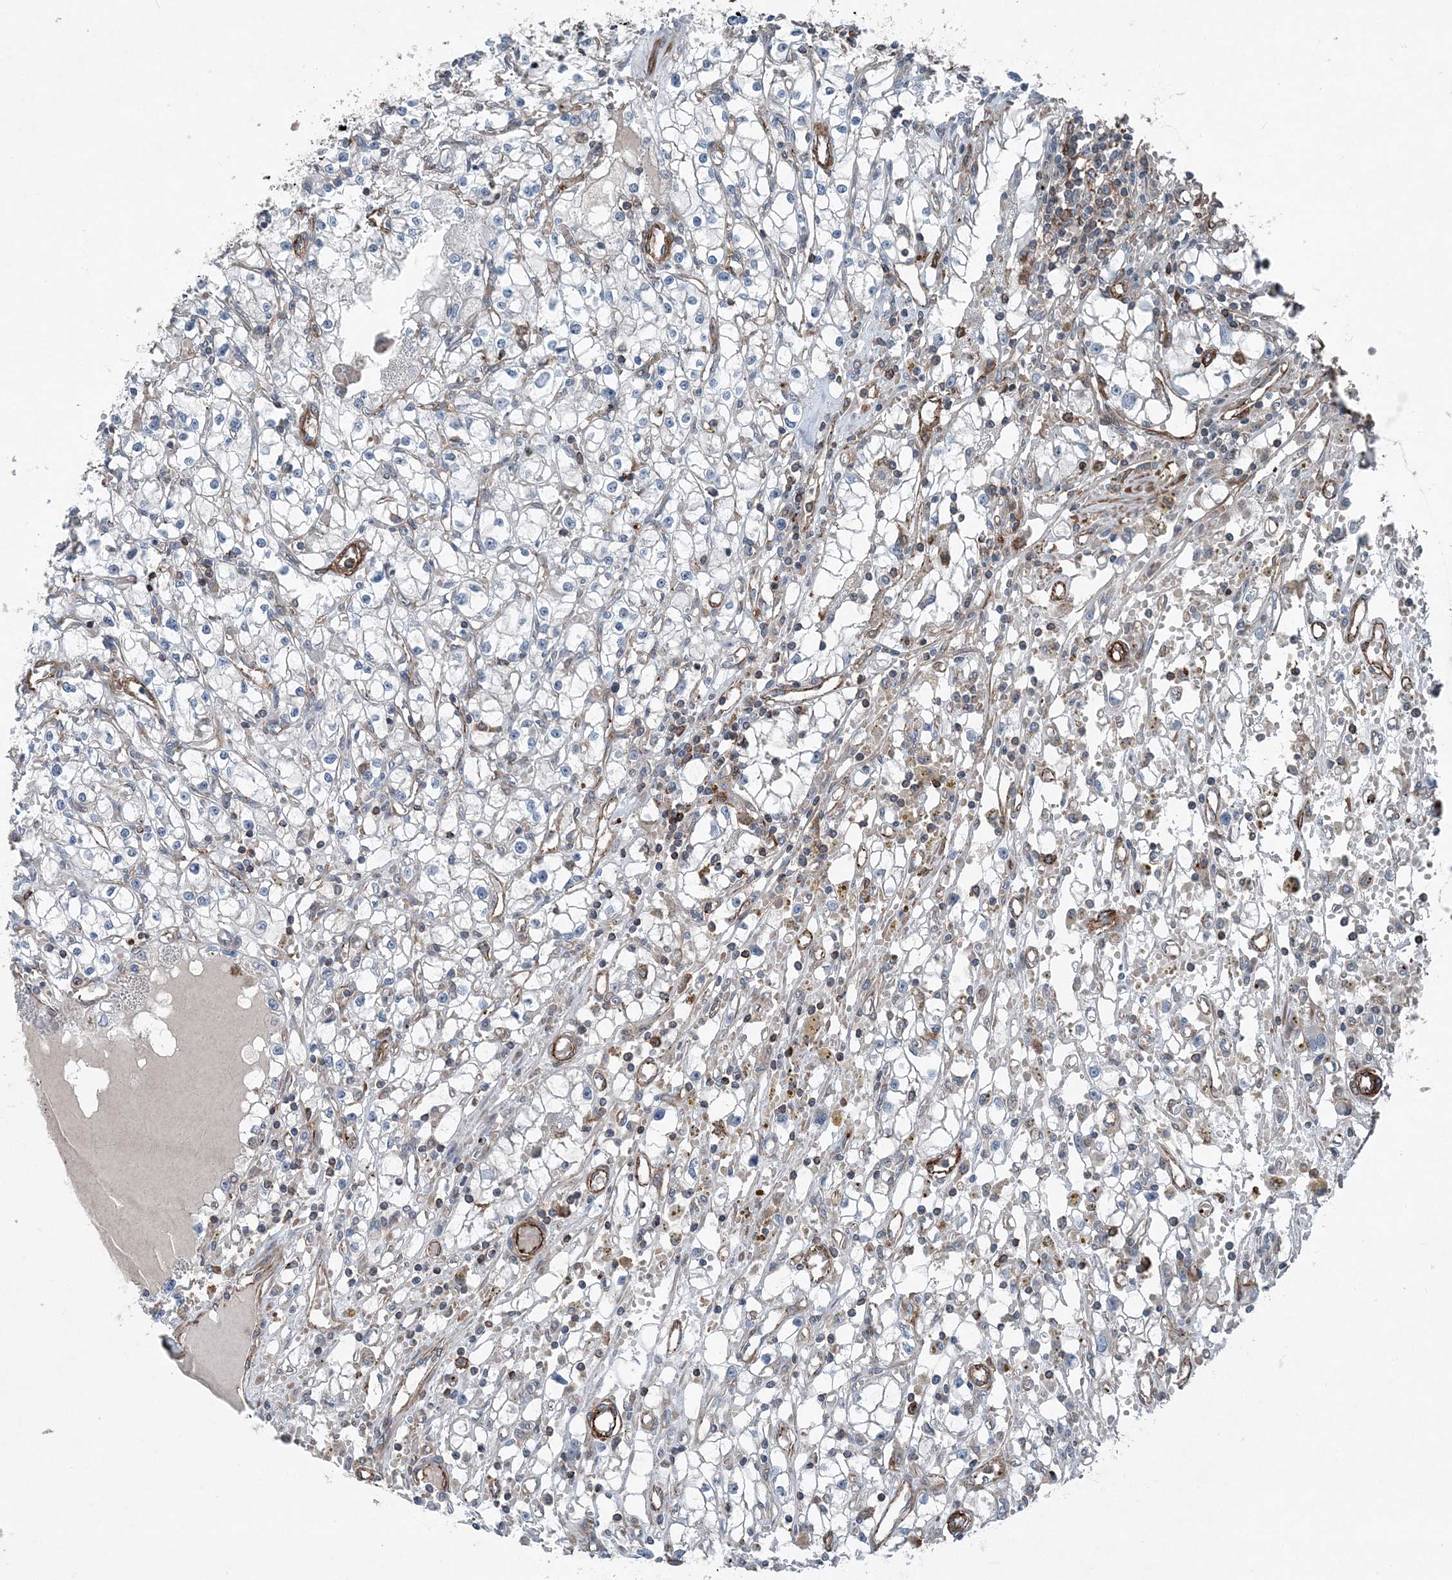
{"staining": {"intensity": "negative", "quantity": "none", "location": "none"}, "tissue": "renal cancer", "cell_type": "Tumor cells", "image_type": "cancer", "snomed": [{"axis": "morphology", "description": "Adenocarcinoma, NOS"}, {"axis": "topography", "description": "Kidney"}], "caption": "The IHC micrograph has no significant positivity in tumor cells of renal cancer tissue.", "gene": "DGUOK", "patient": {"sex": "male", "age": 56}}